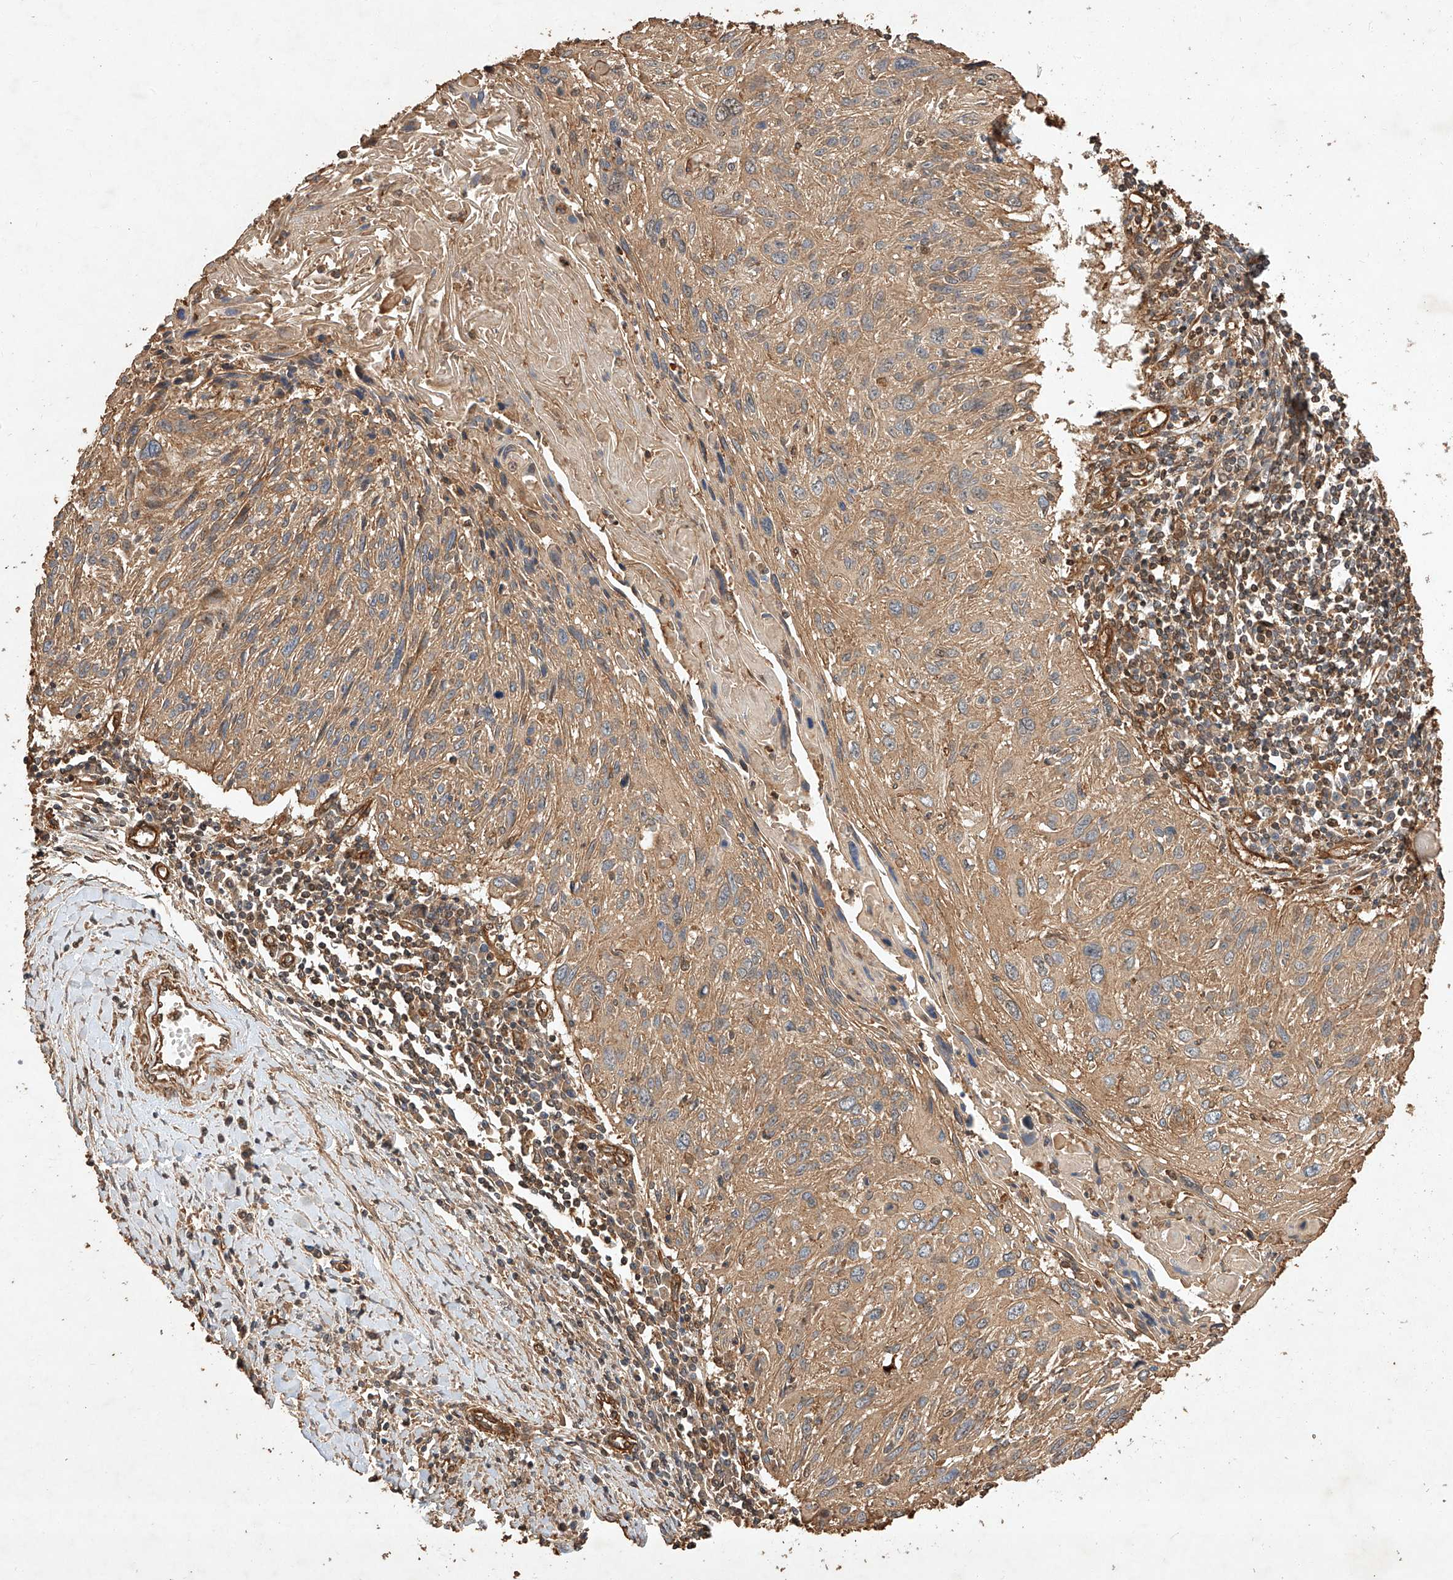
{"staining": {"intensity": "moderate", "quantity": ">75%", "location": "cytoplasmic/membranous"}, "tissue": "cervical cancer", "cell_type": "Tumor cells", "image_type": "cancer", "snomed": [{"axis": "morphology", "description": "Squamous cell carcinoma, NOS"}, {"axis": "topography", "description": "Cervix"}], "caption": "IHC image of cervical cancer stained for a protein (brown), which reveals medium levels of moderate cytoplasmic/membranous staining in about >75% of tumor cells.", "gene": "GHDC", "patient": {"sex": "female", "age": 51}}